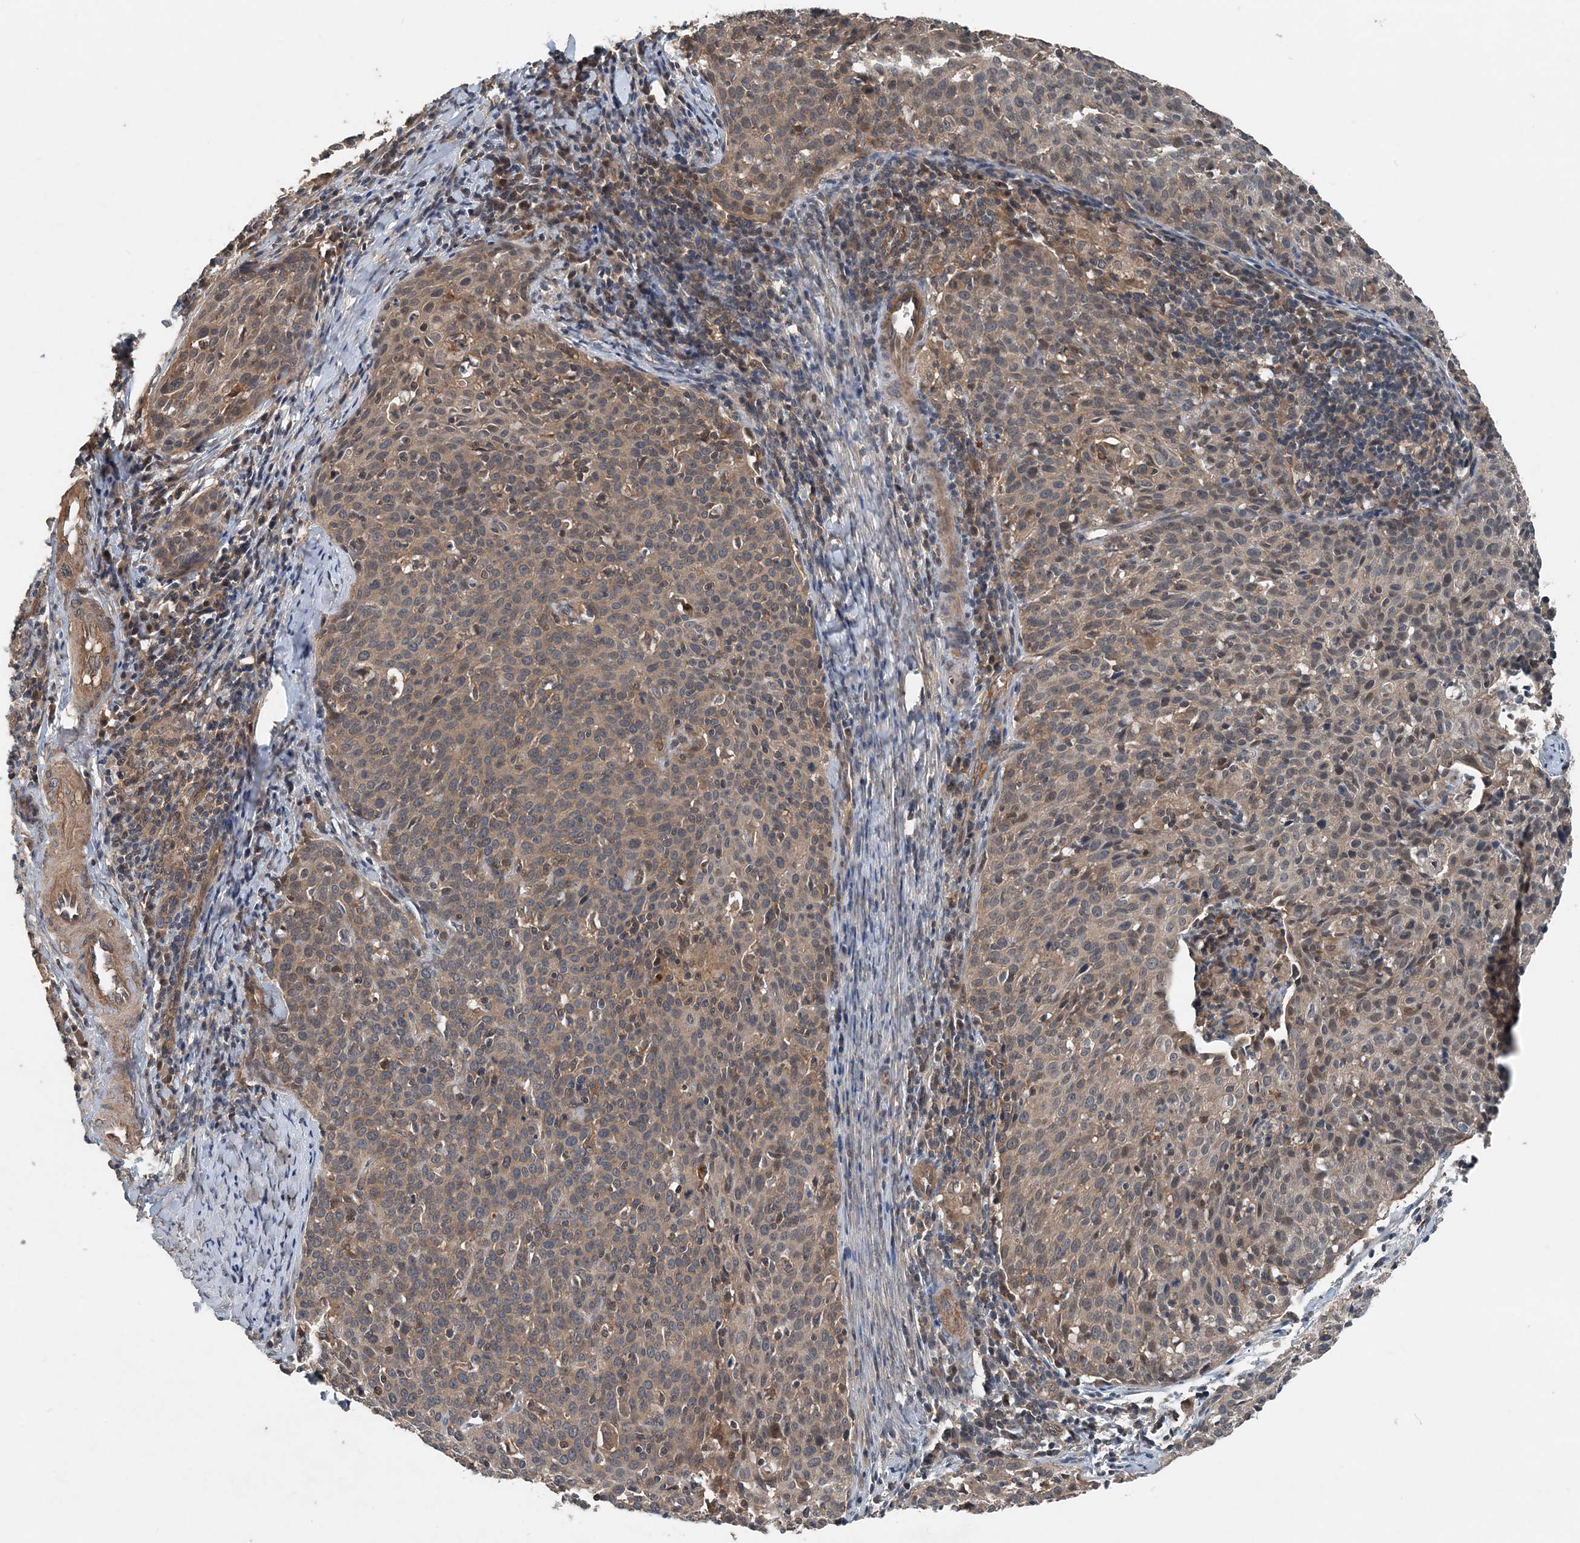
{"staining": {"intensity": "weak", "quantity": ">75%", "location": "cytoplasmic/membranous"}, "tissue": "cervical cancer", "cell_type": "Tumor cells", "image_type": "cancer", "snomed": [{"axis": "morphology", "description": "Squamous cell carcinoma, NOS"}, {"axis": "topography", "description": "Cervix"}], "caption": "Protein expression analysis of human squamous cell carcinoma (cervical) reveals weak cytoplasmic/membranous positivity in about >75% of tumor cells. The staining was performed using DAB (3,3'-diaminobenzidine), with brown indicating positive protein expression. Nuclei are stained blue with hematoxylin.", "gene": "SMPD3", "patient": {"sex": "female", "age": 38}}